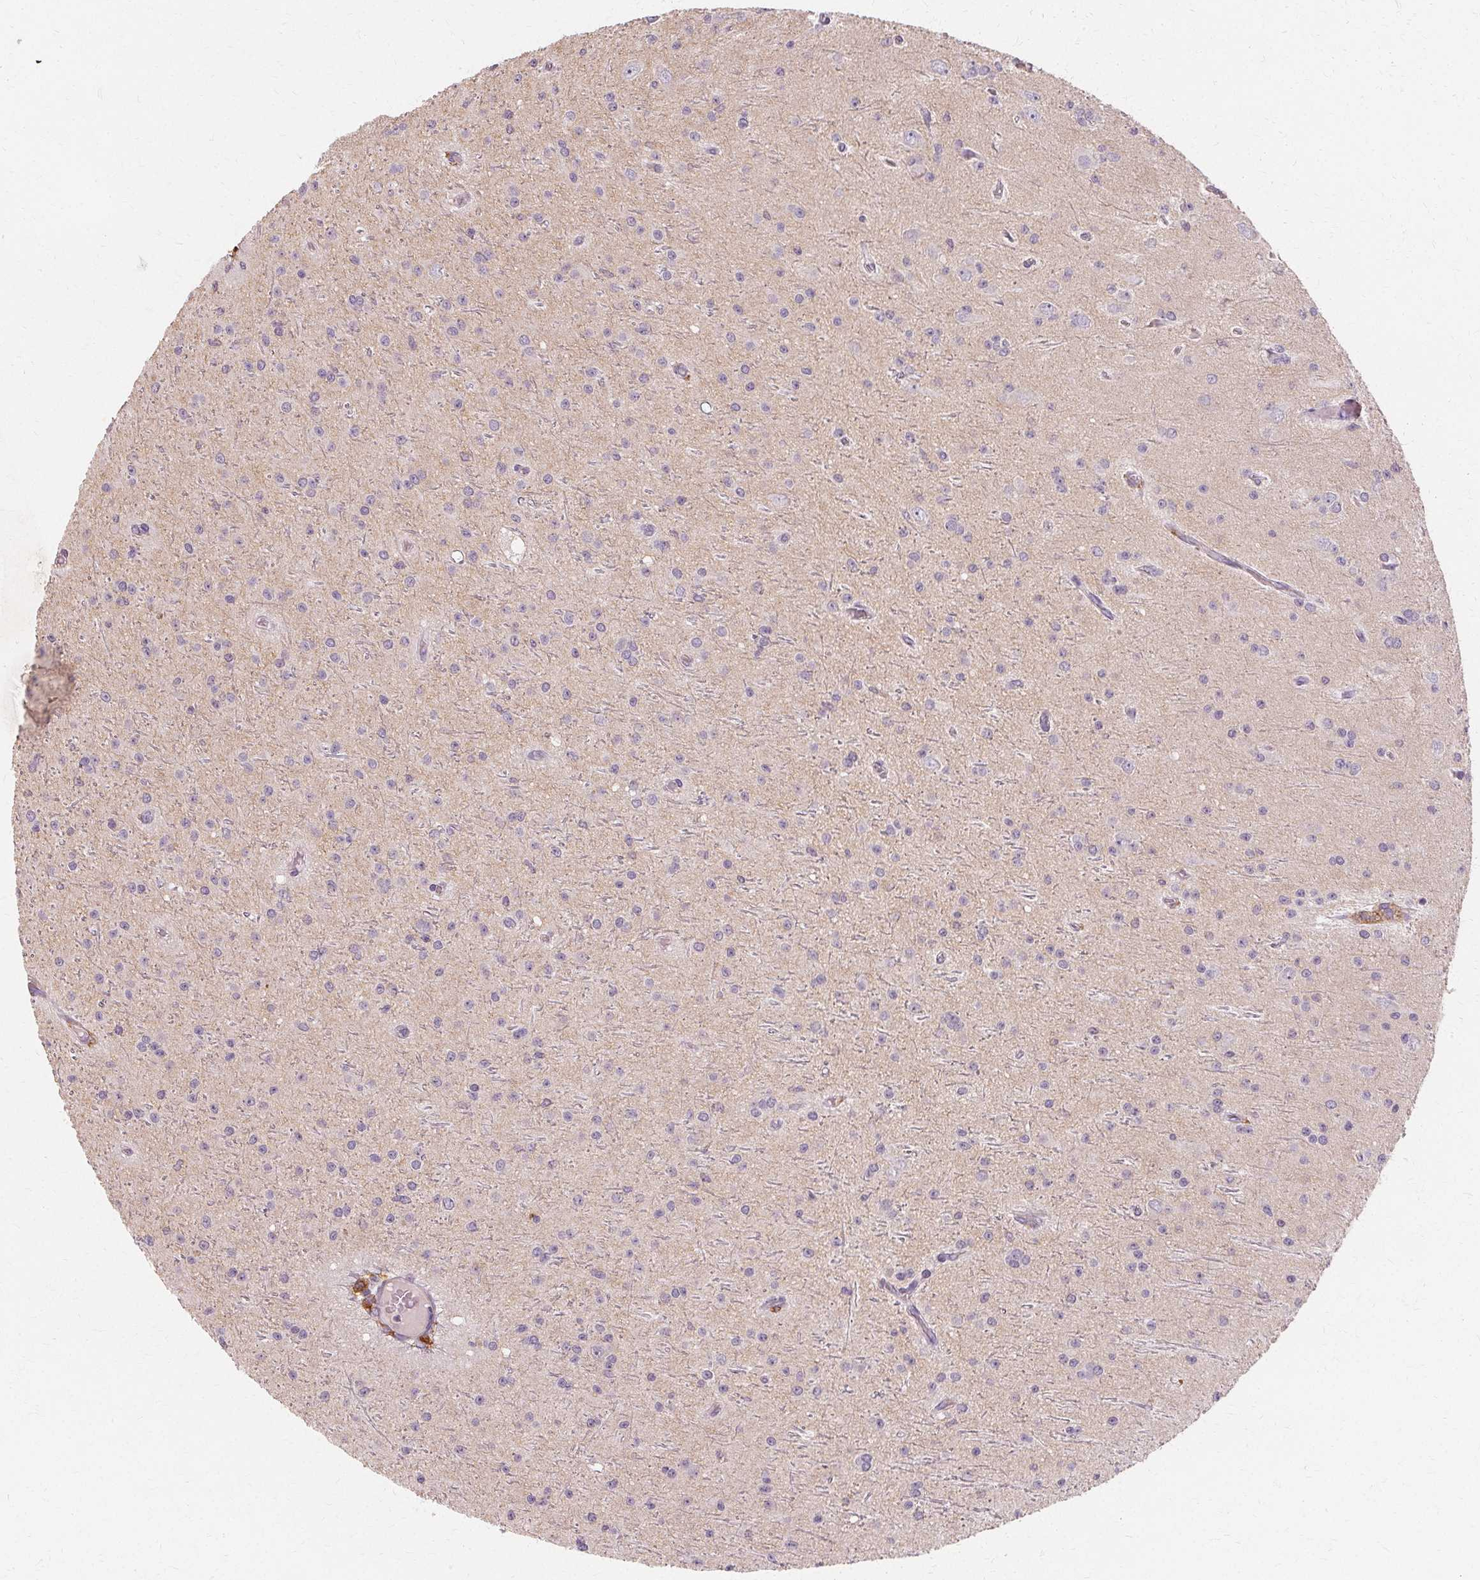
{"staining": {"intensity": "negative", "quantity": "none", "location": "none"}, "tissue": "glioma", "cell_type": "Tumor cells", "image_type": "cancer", "snomed": [{"axis": "morphology", "description": "Glioma, malignant, Low grade"}, {"axis": "topography", "description": "Brain"}], "caption": "Tumor cells are negative for brown protein staining in malignant low-grade glioma.", "gene": "IFNGR1", "patient": {"sex": "male", "age": 27}}